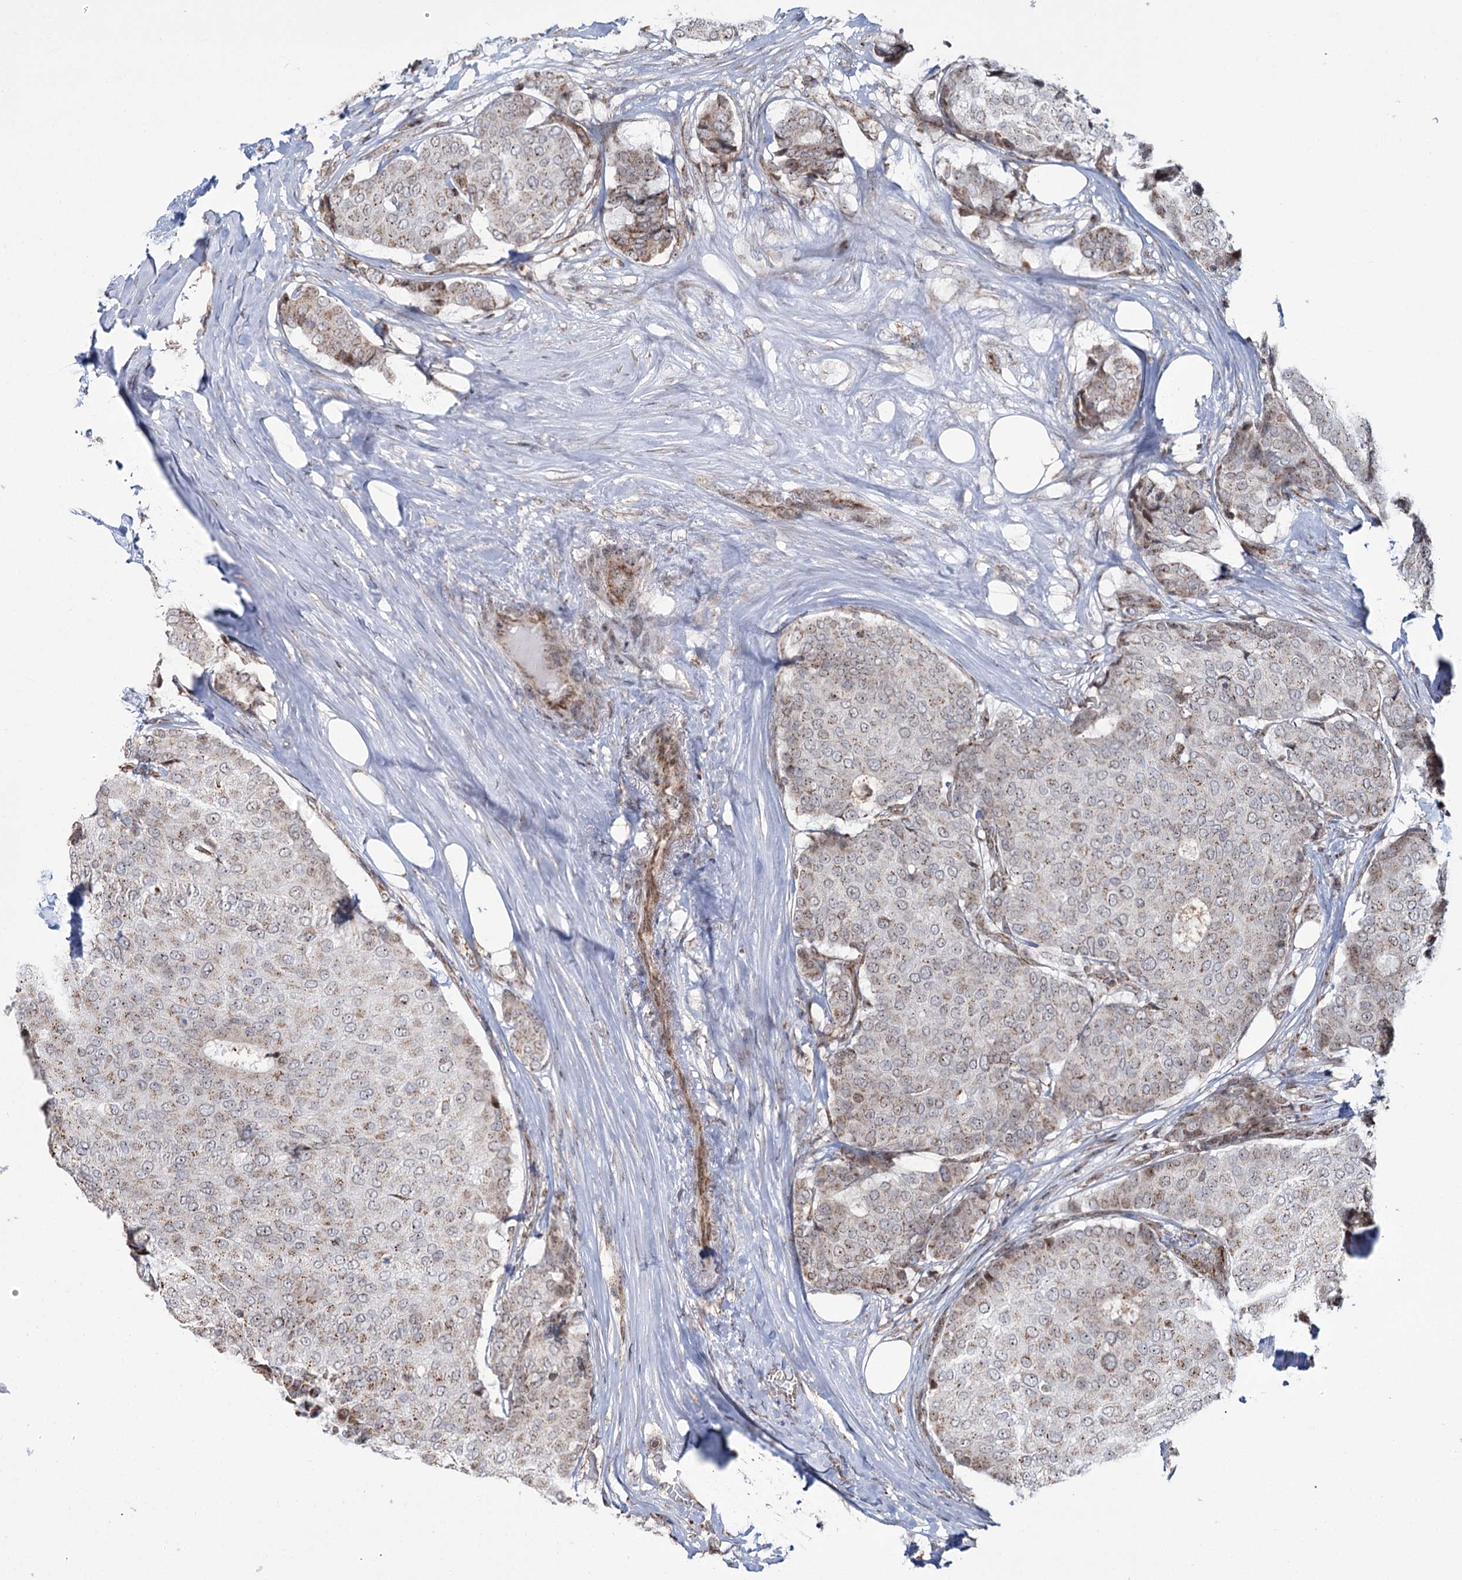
{"staining": {"intensity": "weak", "quantity": "25%-75%", "location": "cytoplasmic/membranous"}, "tissue": "breast cancer", "cell_type": "Tumor cells", "image_type": "cancer", "snomed": [{"axis": "morphology", "description": "Duct carcinoma"}, {"axis": "topography", "description": "Breast"}], "caption": "Breast cancer (invasive ductal carcinoma) stained with IHC reveals weak cytoplasmic/membranous positivity in approximately 25%-75% of tumor cells.", "gene": "STEEP1", "patient": {"sex": "female", "age": 75}}